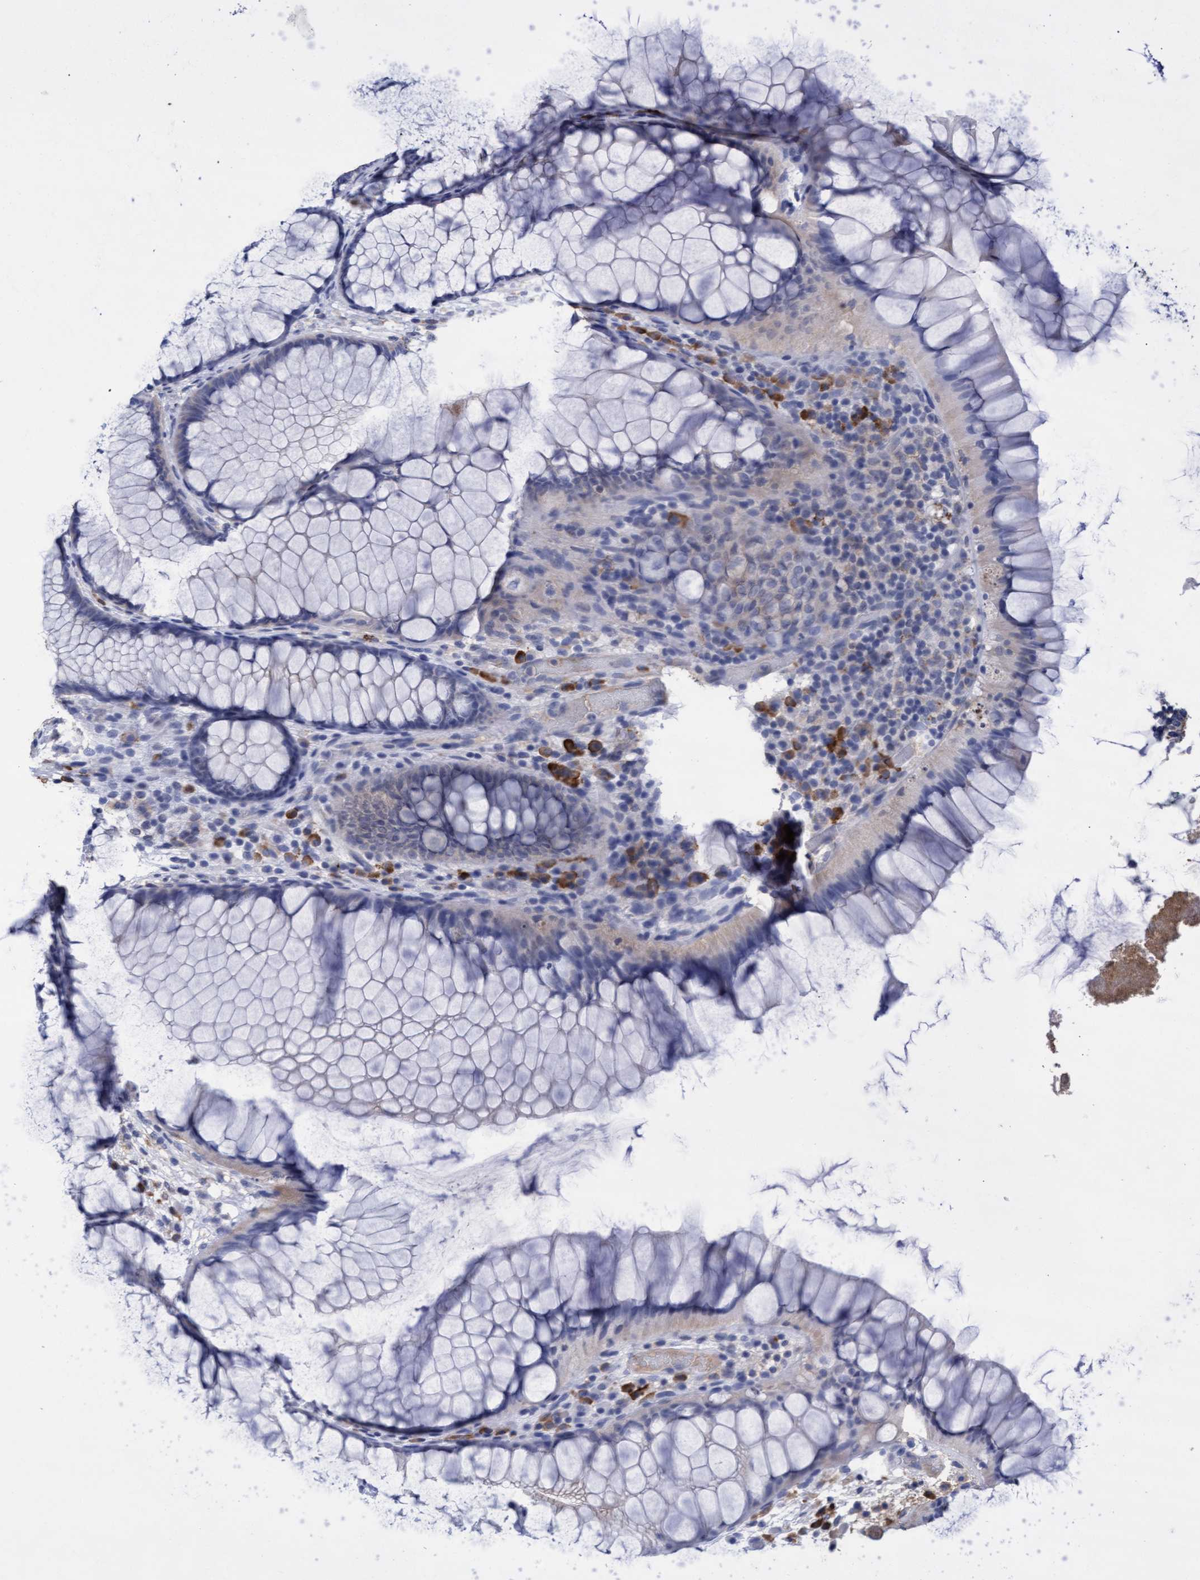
{"staining": {"intensity": "negative", "quantity": "none", "location": "none"}, "tissue": "rectum", "cell_type": "Glandular cells", "image_type": "normal", "snomed": [{"axis": "morphology", "description": "Normal tissue, NOS"}, {"axis": "topography", "description": "Rectum"}], "caption": "Glandular cells show no significant protein expression in unremarkable rectum.", "gene": "GPR39", "patient": {"sex": "male", "age": 51}}